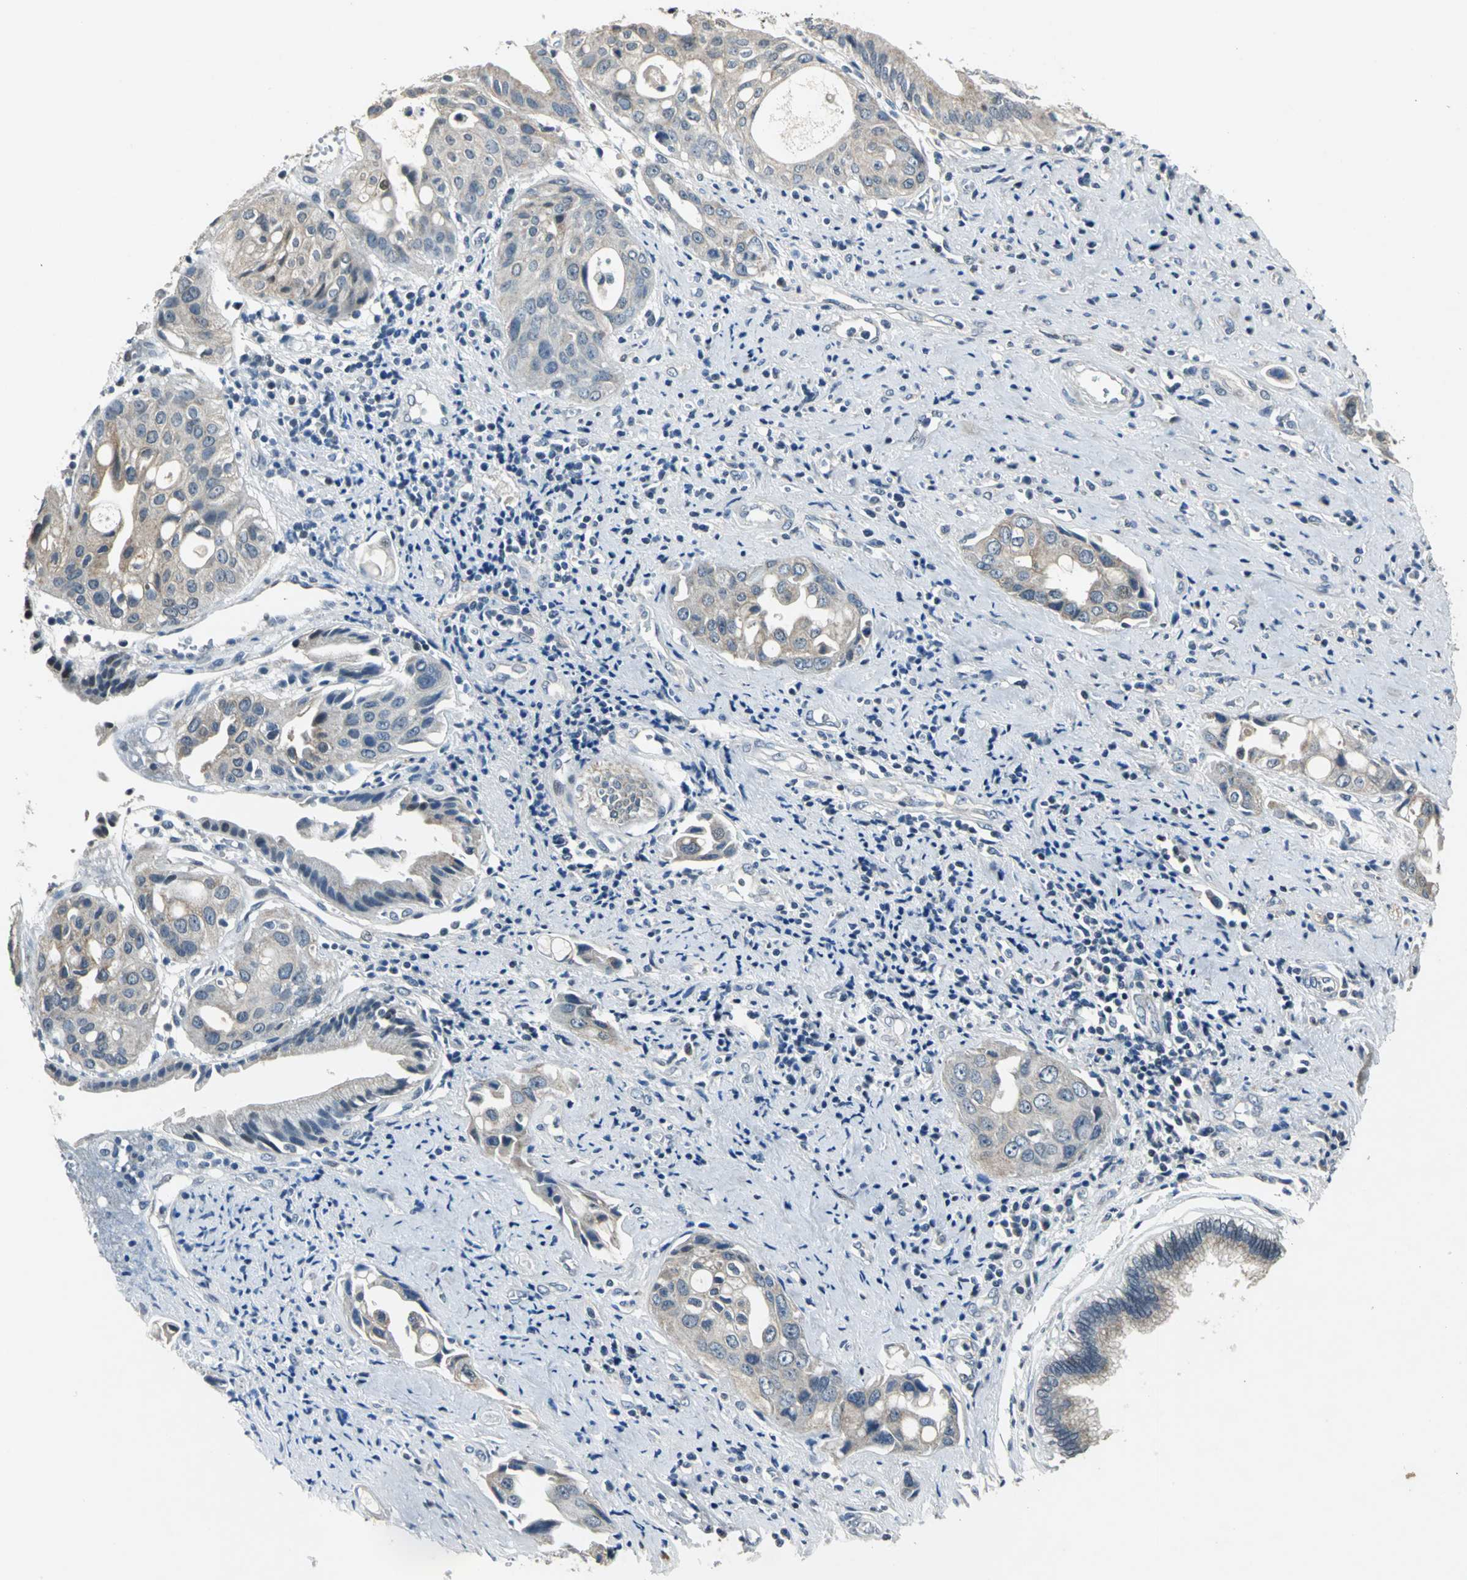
{"staining": {"intensity": "weak", "quantity": "<25%", "location": "cytoplasmic/membranous"}, "tissue": "pancreatic cancer", "cell_type": "Tumor cells", "image_type": "cancer", "snomed": [{"axis": "morphology", "description": "Adenocarcinoma, NOS"}, {"axis": "topography", "description": "Pancreas"}], "caption": "IHC of human pancreatic adenocarcinoma exhibits no expression in tumor cells.", "gene": "JADE3", "patient": {"sex": "female", "age": 60}}